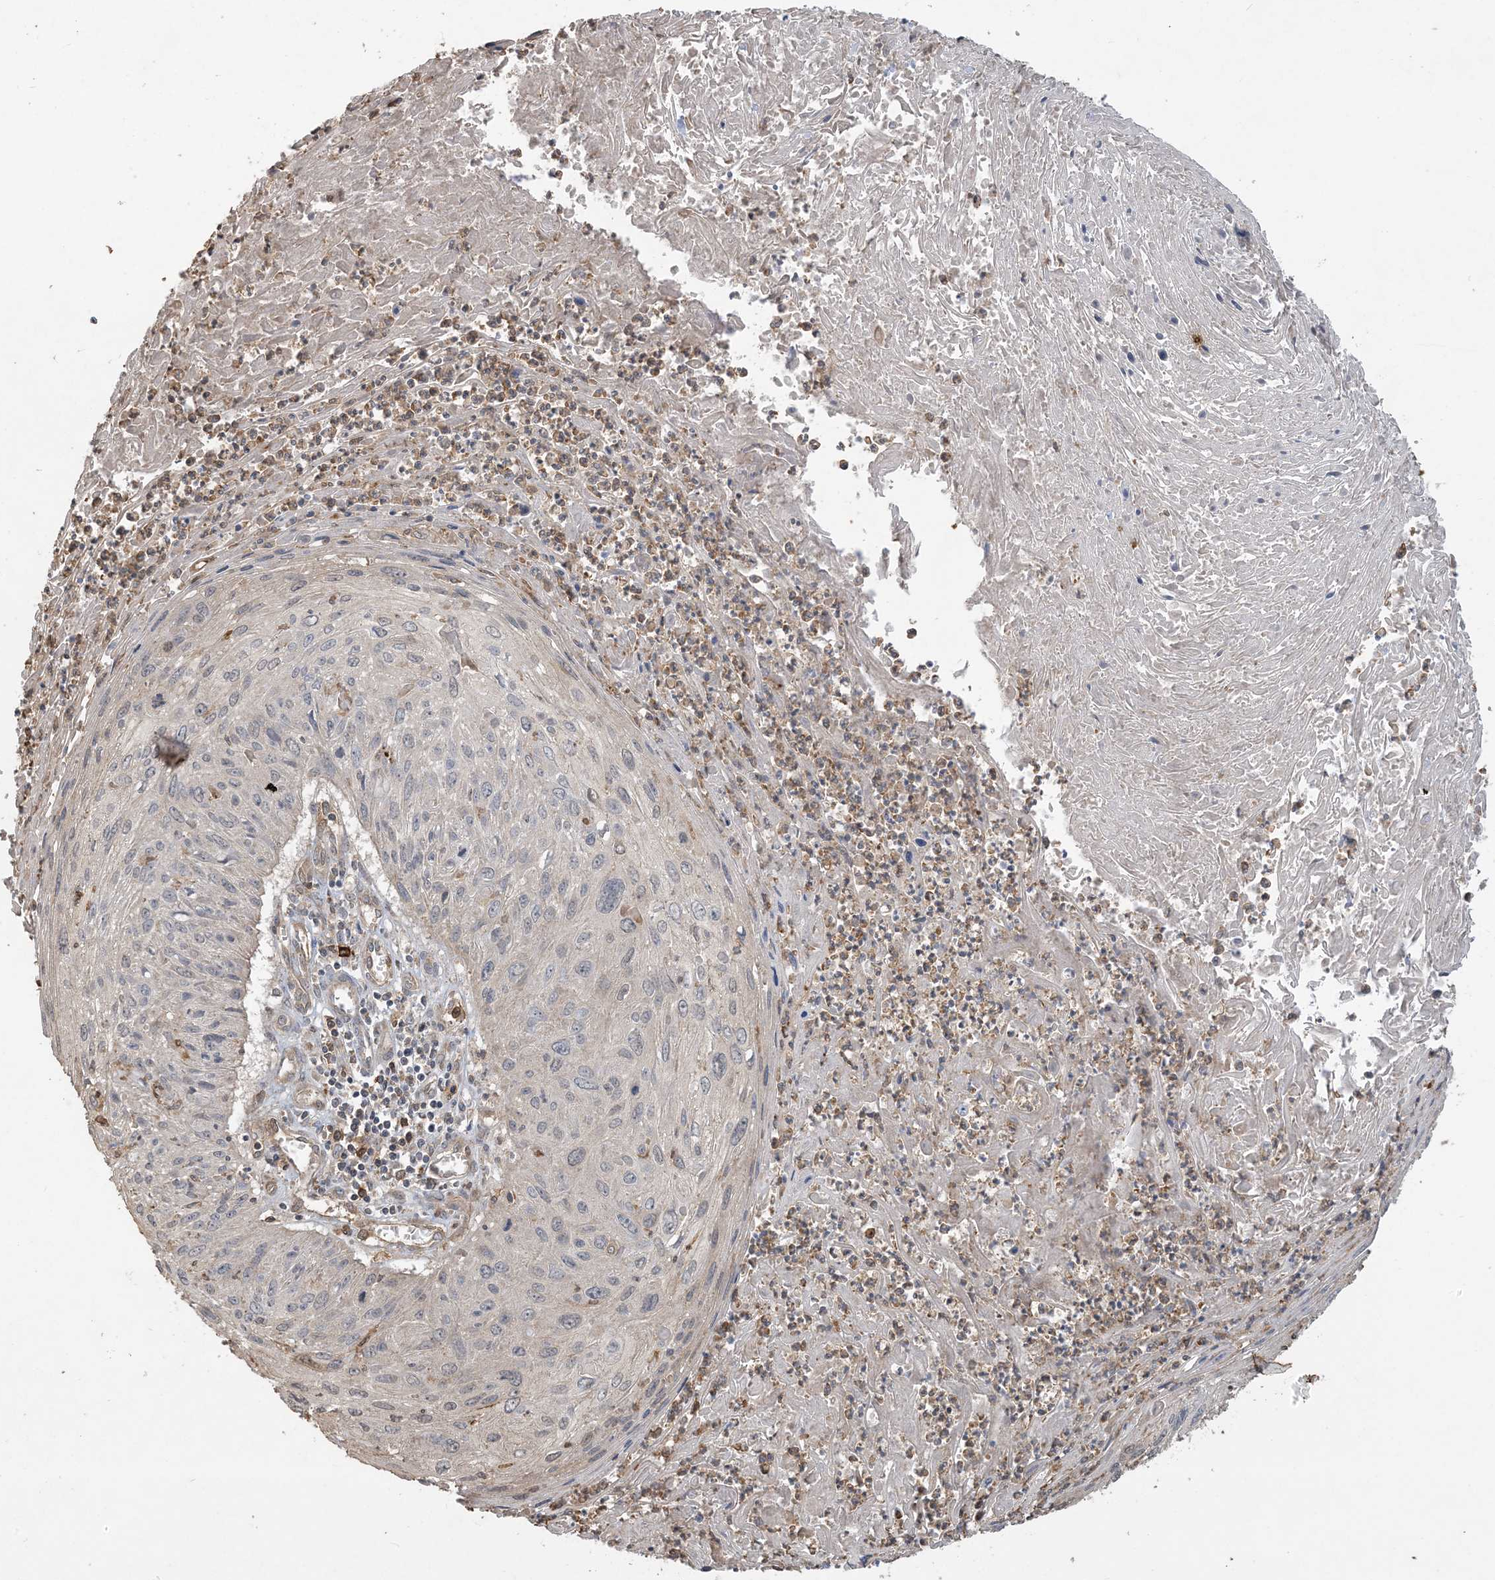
{"staining": {"intensity": "negative", "quantity": "none", "location": "none"}, "tissue": "cervical cancer", "cell_type": "Tumor cells", "image_type": "cancer", "snomed": [{"axis": "morphology", "description": "Squamous cell carcinoma, NOS"}, {"axis": "topography", "description": "Cervix"}], "caption": "Human squamous cell carcinoma (cervical) stained for a protein using IHC displays no staining in tumor cells.", "gene": "TMSB4X", "patient": {"sex": "female", "age": 51}}